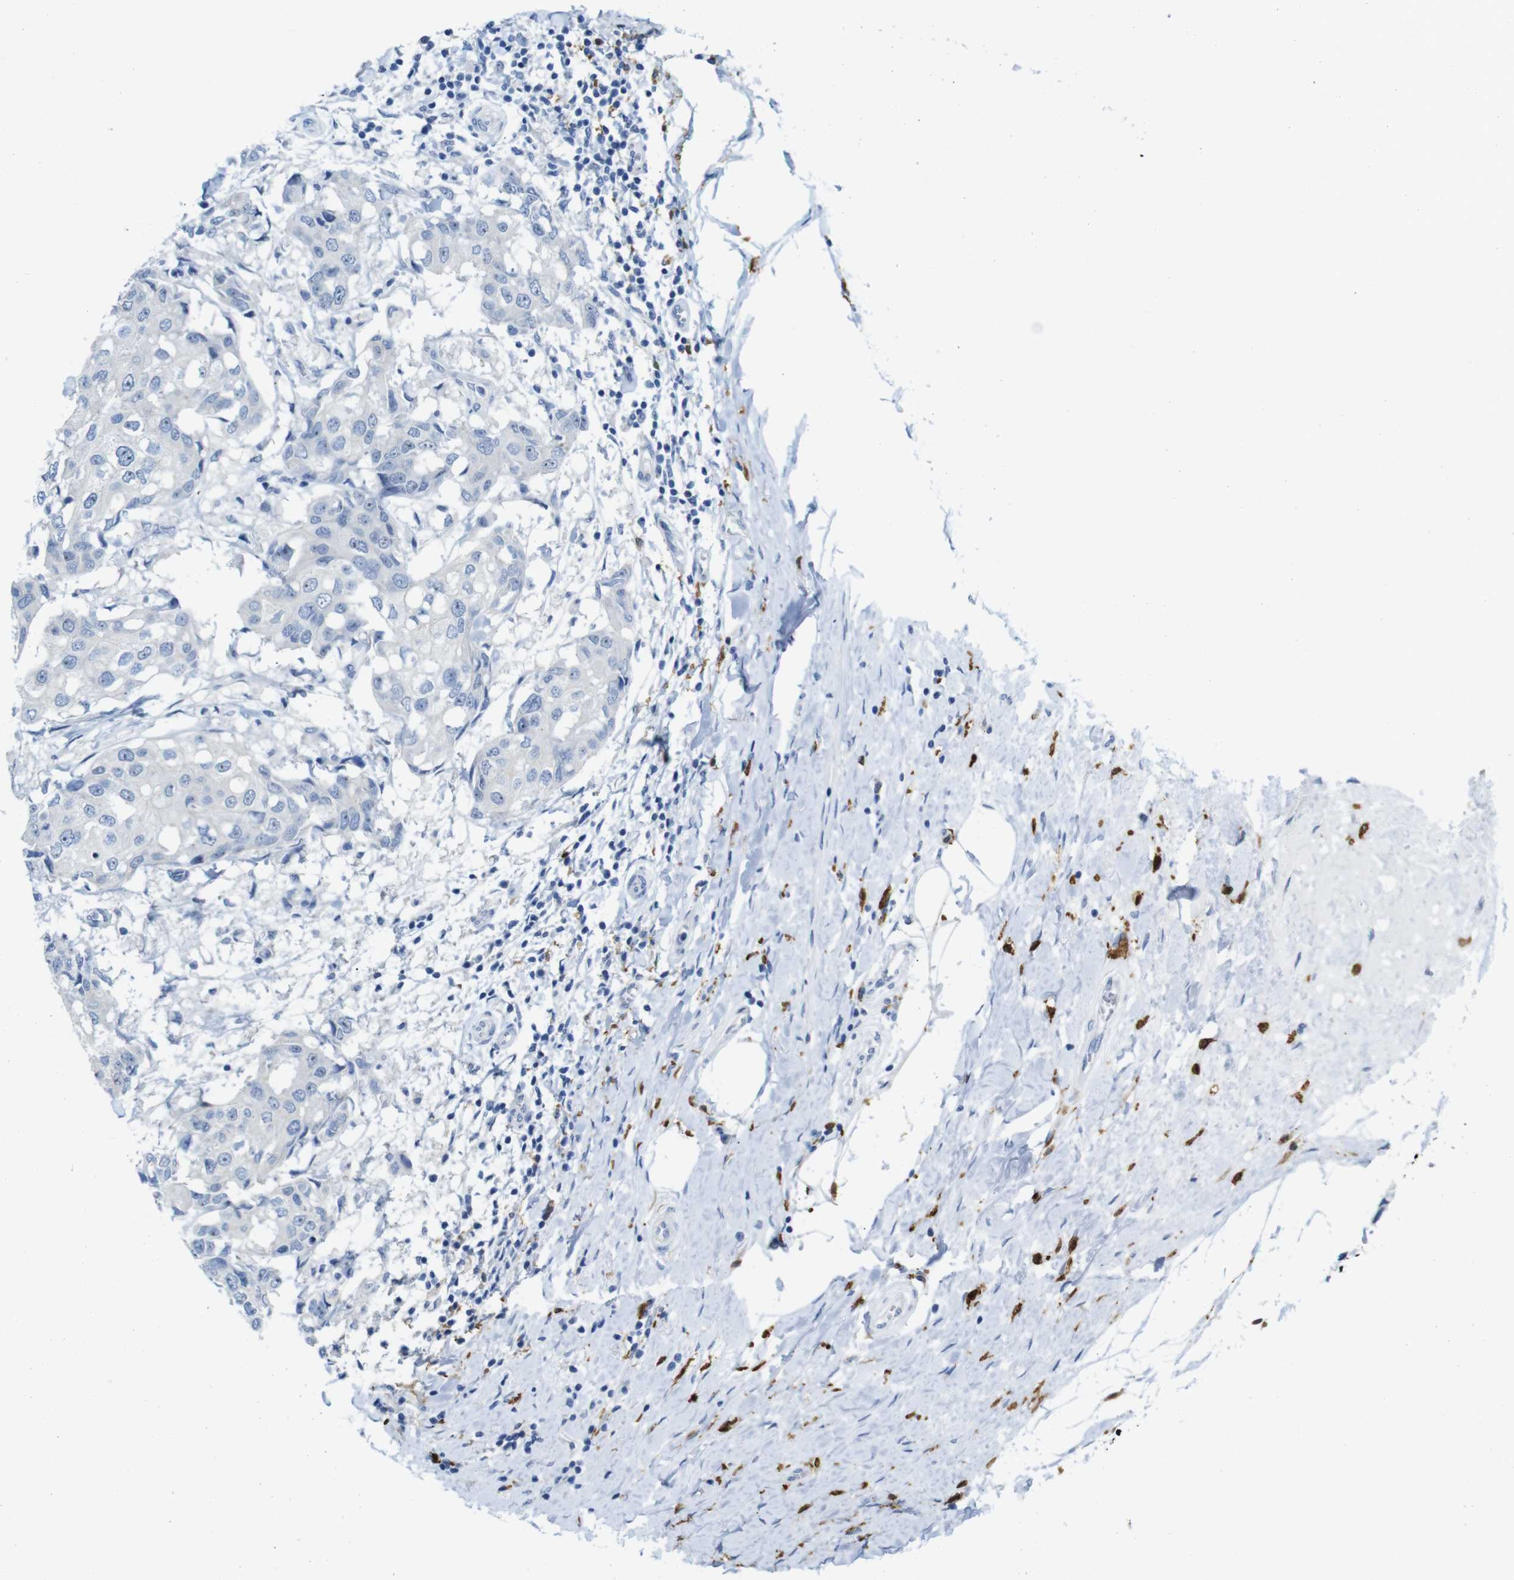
{"staining": {"intensity": "negative", "quantity": "none", "location": "none"}, "tissue": "breast cancer", "cell_type": "Tumor cells", "image_type": "cancer", "snomed": [{"axis": "morphology", "description": "Duct carcinoma"}, {"axis": "topography", "description": "Breast"}], "caption": "There is no significant positivity in tumor cells of breast intraductal carcinoma.", "gene": "C1orf210", "patient": {"sex": "female", "age": 27}}